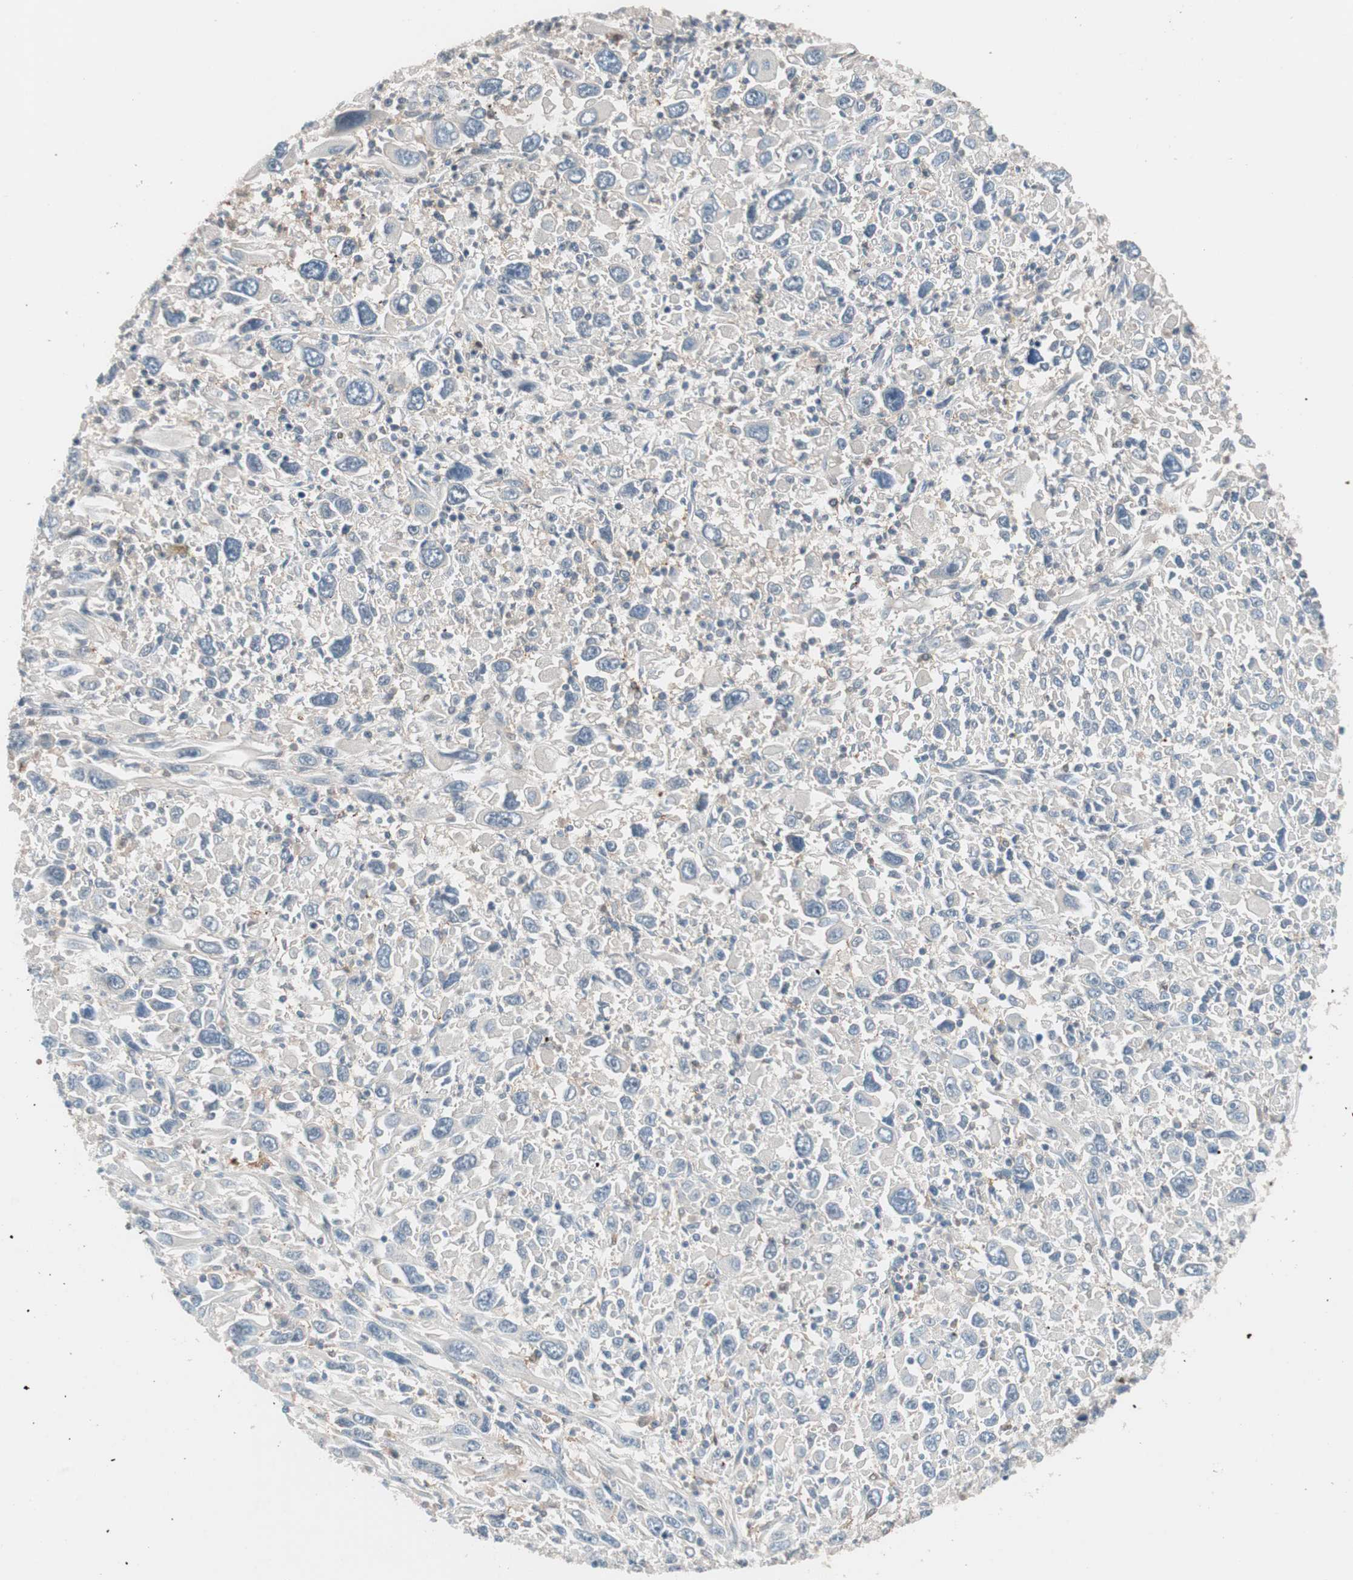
{"staining": {"intensity": "negative", "quantity": "none", "location": "none"}, "tissue": "melanoma", "cell_type": "Tumor cells", "image_type": "cancer", "snomed": [{"axis": "morphology", "description": "Malignant melanoma, Metastatic site"}, {"axis": "topography", "description": "Skin"}], "caption": "High power microscopy micrograph of an immunohistochemistry histopathology image of malignant melanoma (metastatic site), revealing no significant positivity in tumor cells.", "gene": "FAAH", "patient": {"sex": "female", "age": 56}}